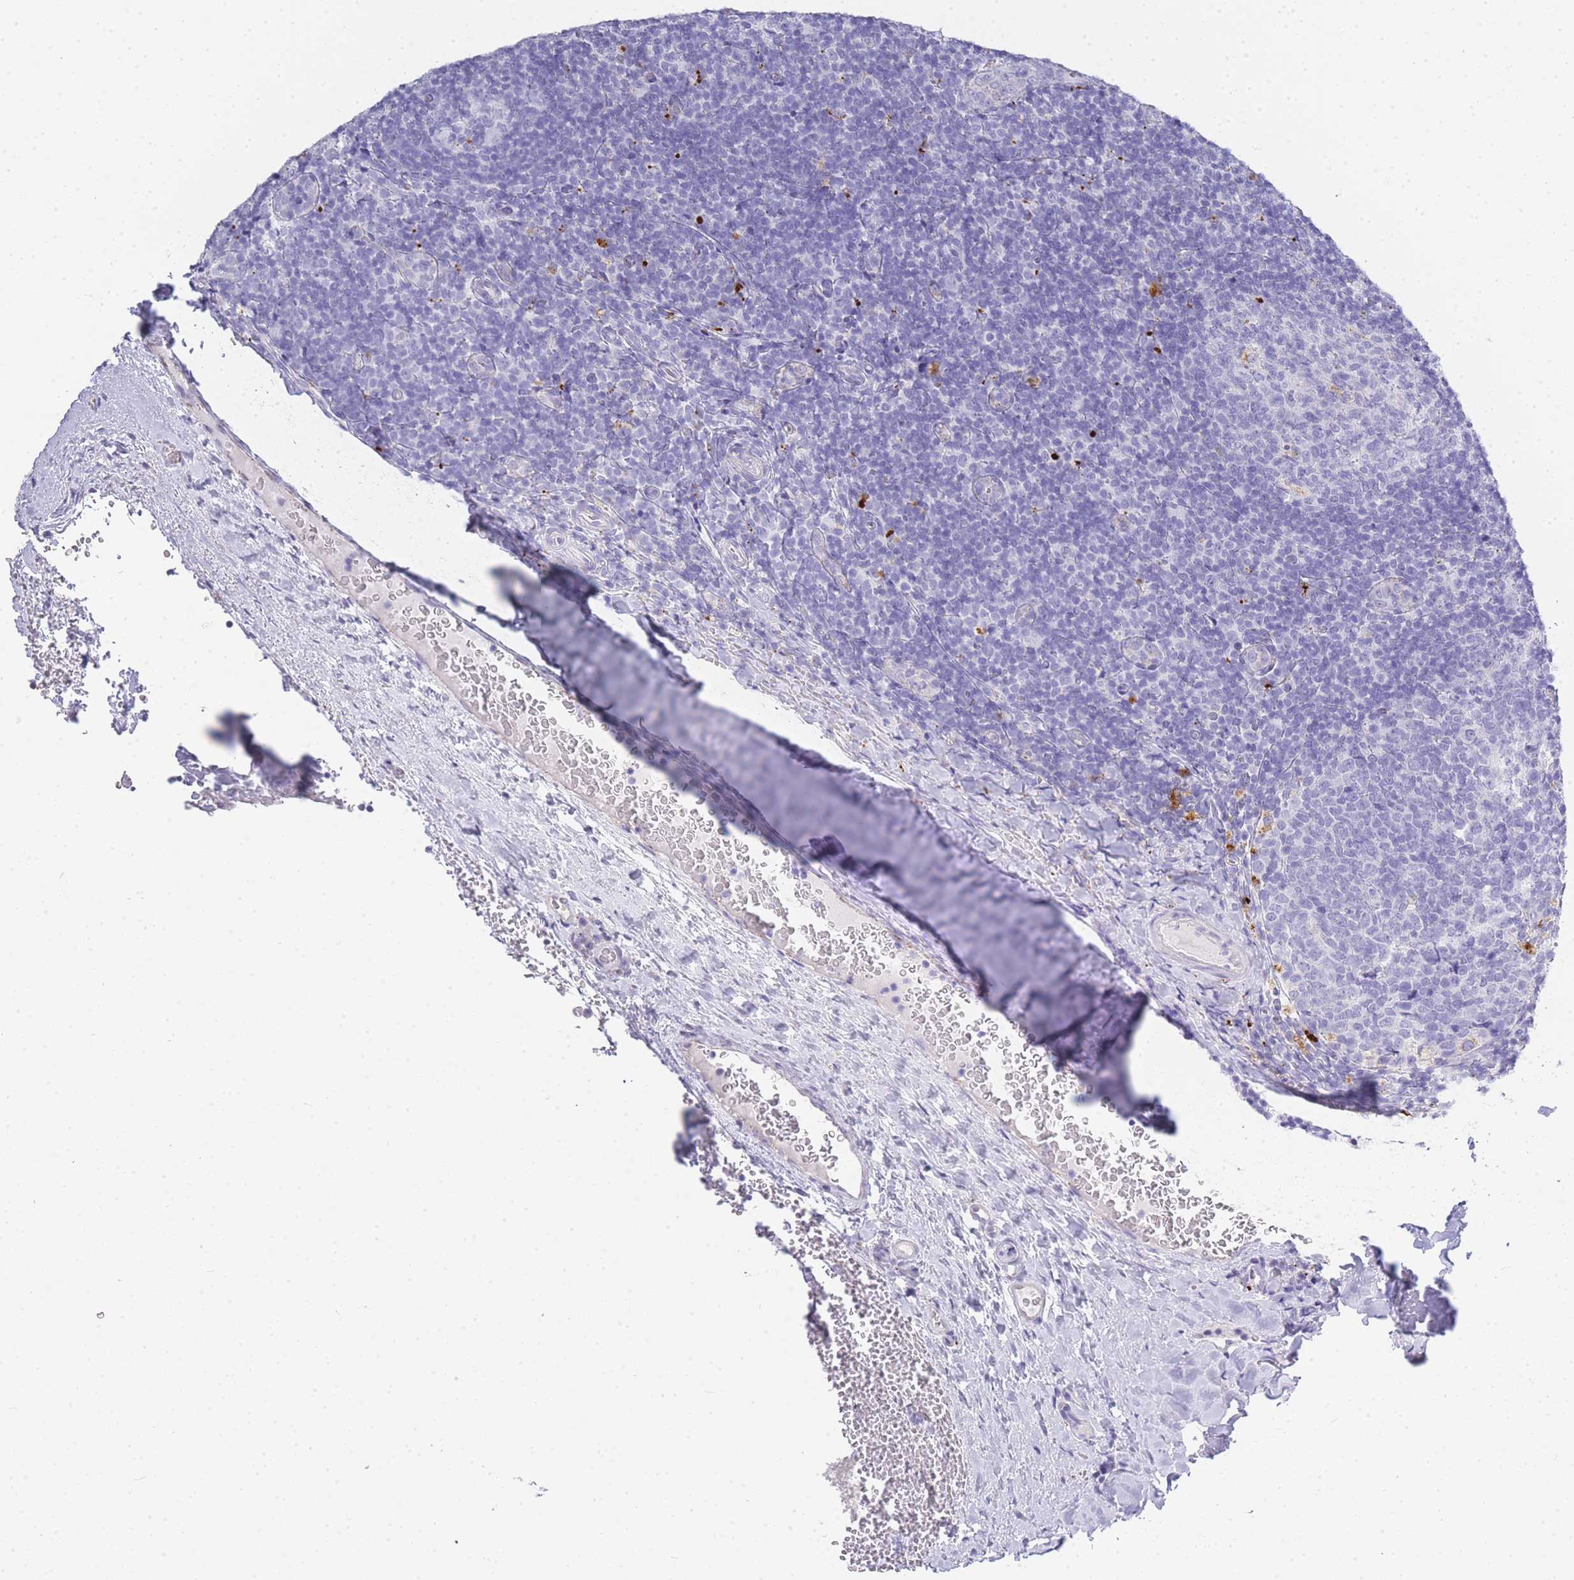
{"staining": {"intensity": "weak", "quantity": "<25%", "location": "cytoplasmic/membranous"}, "tissue": "tonsil", "cell_type": "Germinal center cells", "image_type": "normal", "snomed": [{"axis": "morphology", "description": "Normal tissue, NOS"}, {"axis": "topography", "description": "Tonsil"}], "caption": "High power microscopy image of an immunohistochemistry image of normal tonsil, revealing no significant staining in germinal center cells.", "gene": "RHO", "patient": {"sex": "male", "age": 17}}